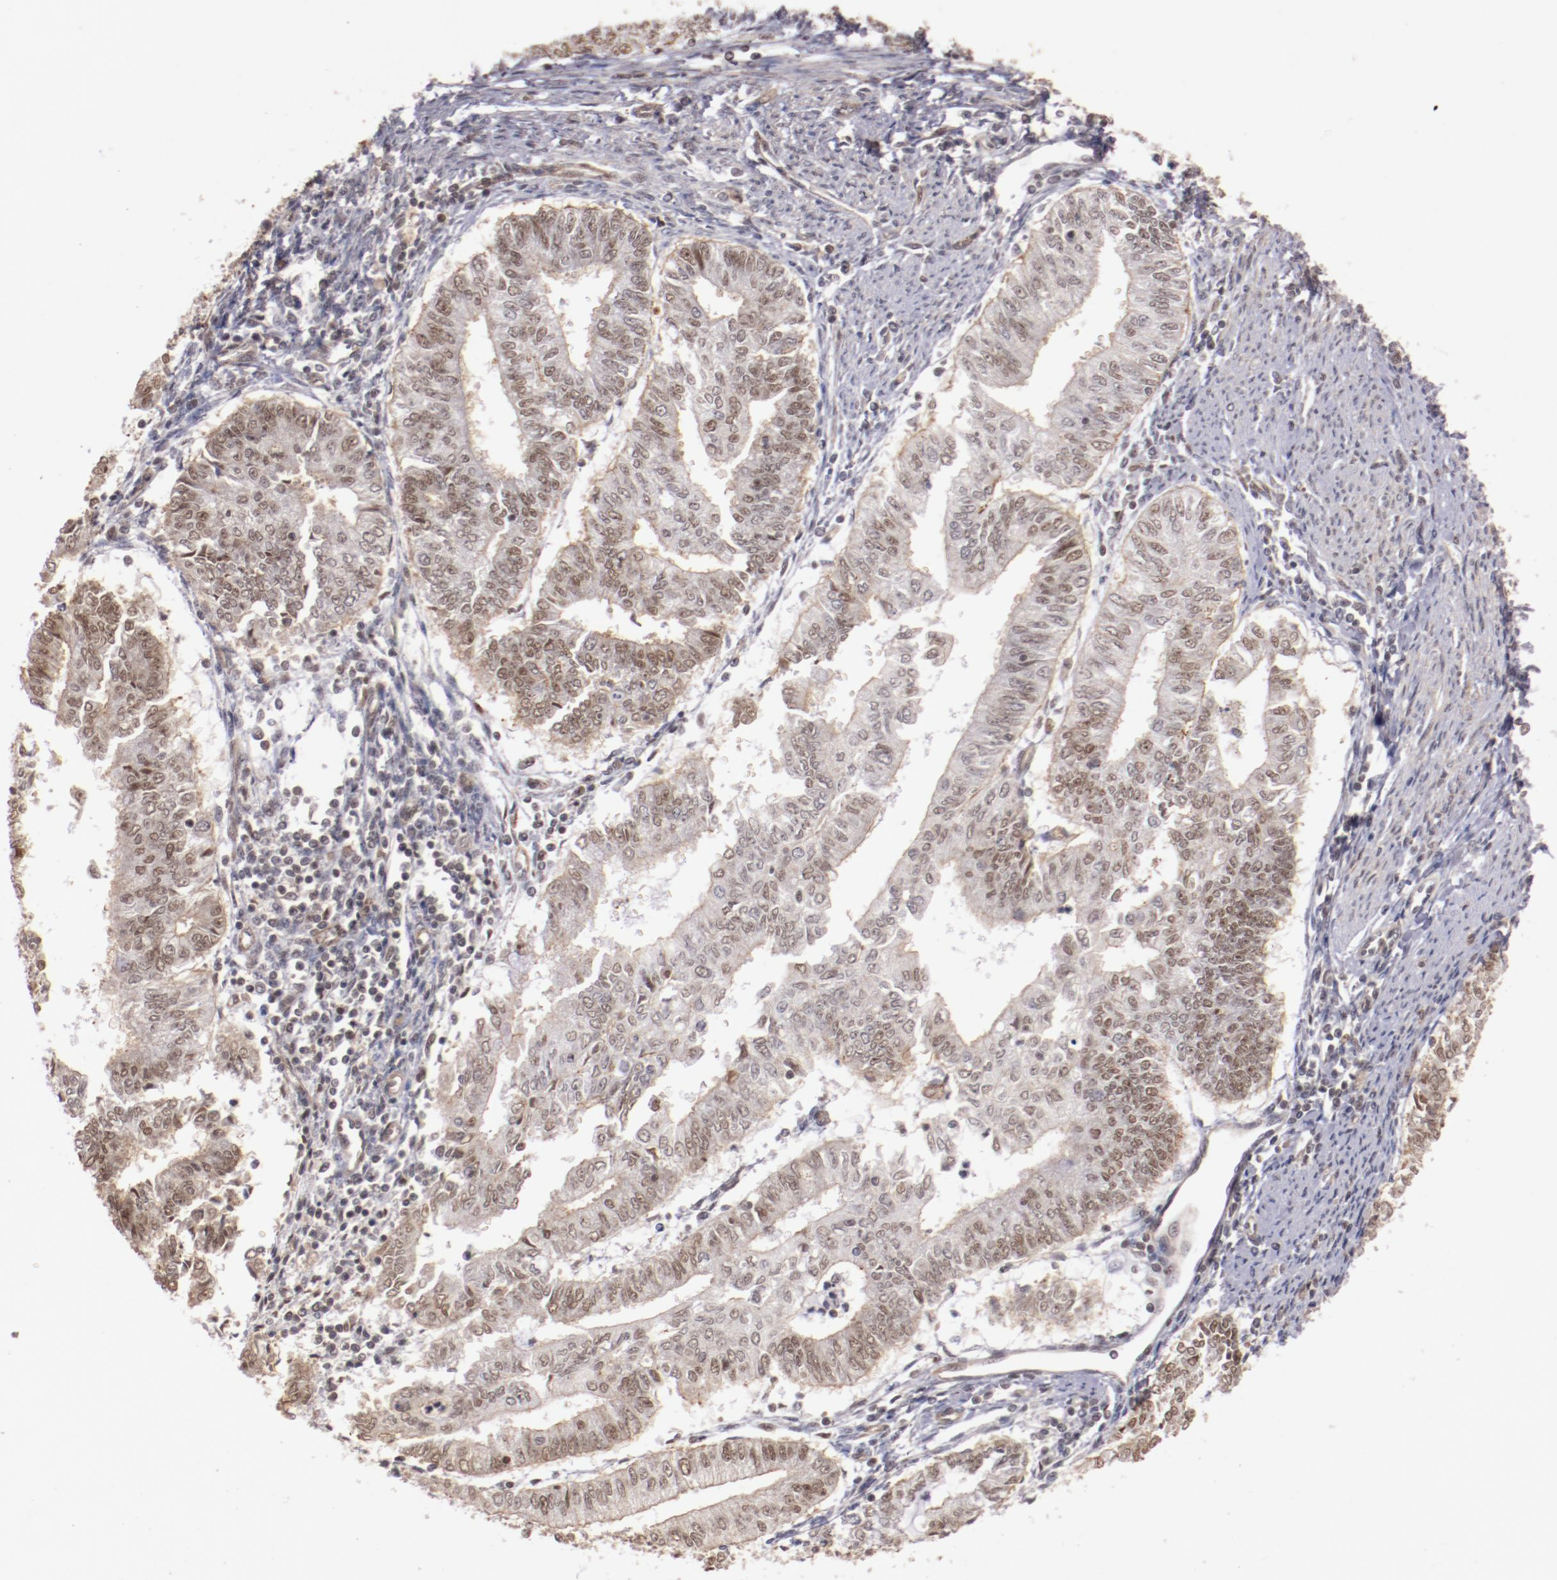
{"staining": {"intensity": "weak", "quantity": "<25%", "location": "cytoplasmic/membranous"}, "tissue": "endometrial cancer", "cell_type": "Tumor cells", "image_type": "cancer", "snomed": [{"axis": "morphology", "description": "Adenocarcinoma, NOS"}, {"axis": "topography", "description": "Endometrium"}], "caption": "A high-resolution histopathology image shows immunohistochemistry (IHC) staining of endometrial cancer, which demonstrates no significant expression in tumor cells. (DAB IHC visualized using brightfield microscopy, high magnification).", "gene": "STAG2", "patient": {"sex": "female", "age": 66}}